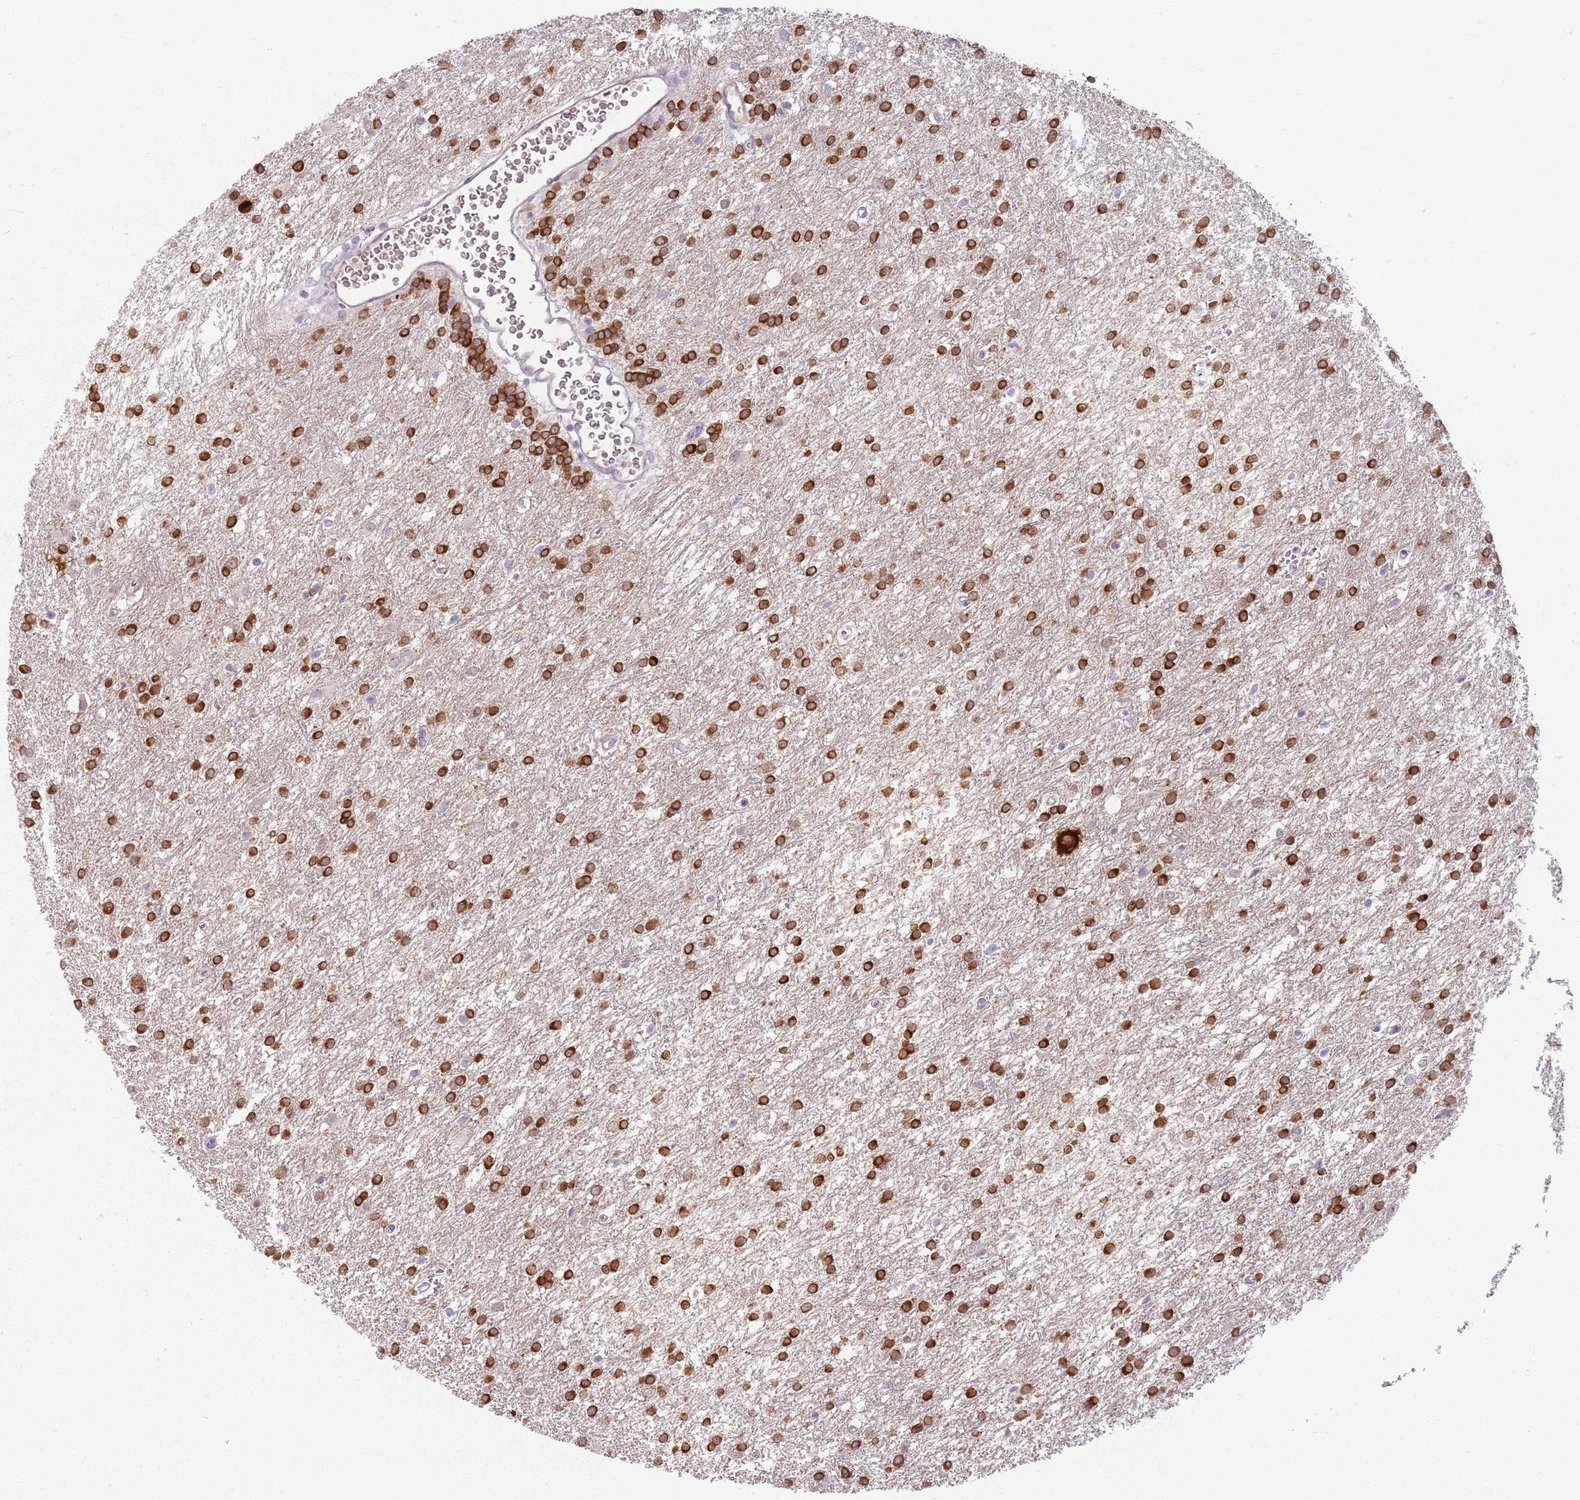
{"staining": {"intensity": "strong", "quantity": ">75%", "location": "cytoplasmic/membranous"}, "tissue": "glioma", "cell_type": "Tumor cells", "image_type": "cancer", "snomed": [{"axis": "morphology", "description": "Glioma, malignant, High grade"}, {"axis": "topography", "description": "Brain"}], "caption": "Tumor cells display high levels of strong cytoplasmic/membranous positivity in about >75% of cells in human high-grade glioma (malignant).", "gene": "CRIPT", "patient": {"sex": "female", "age": 50}}